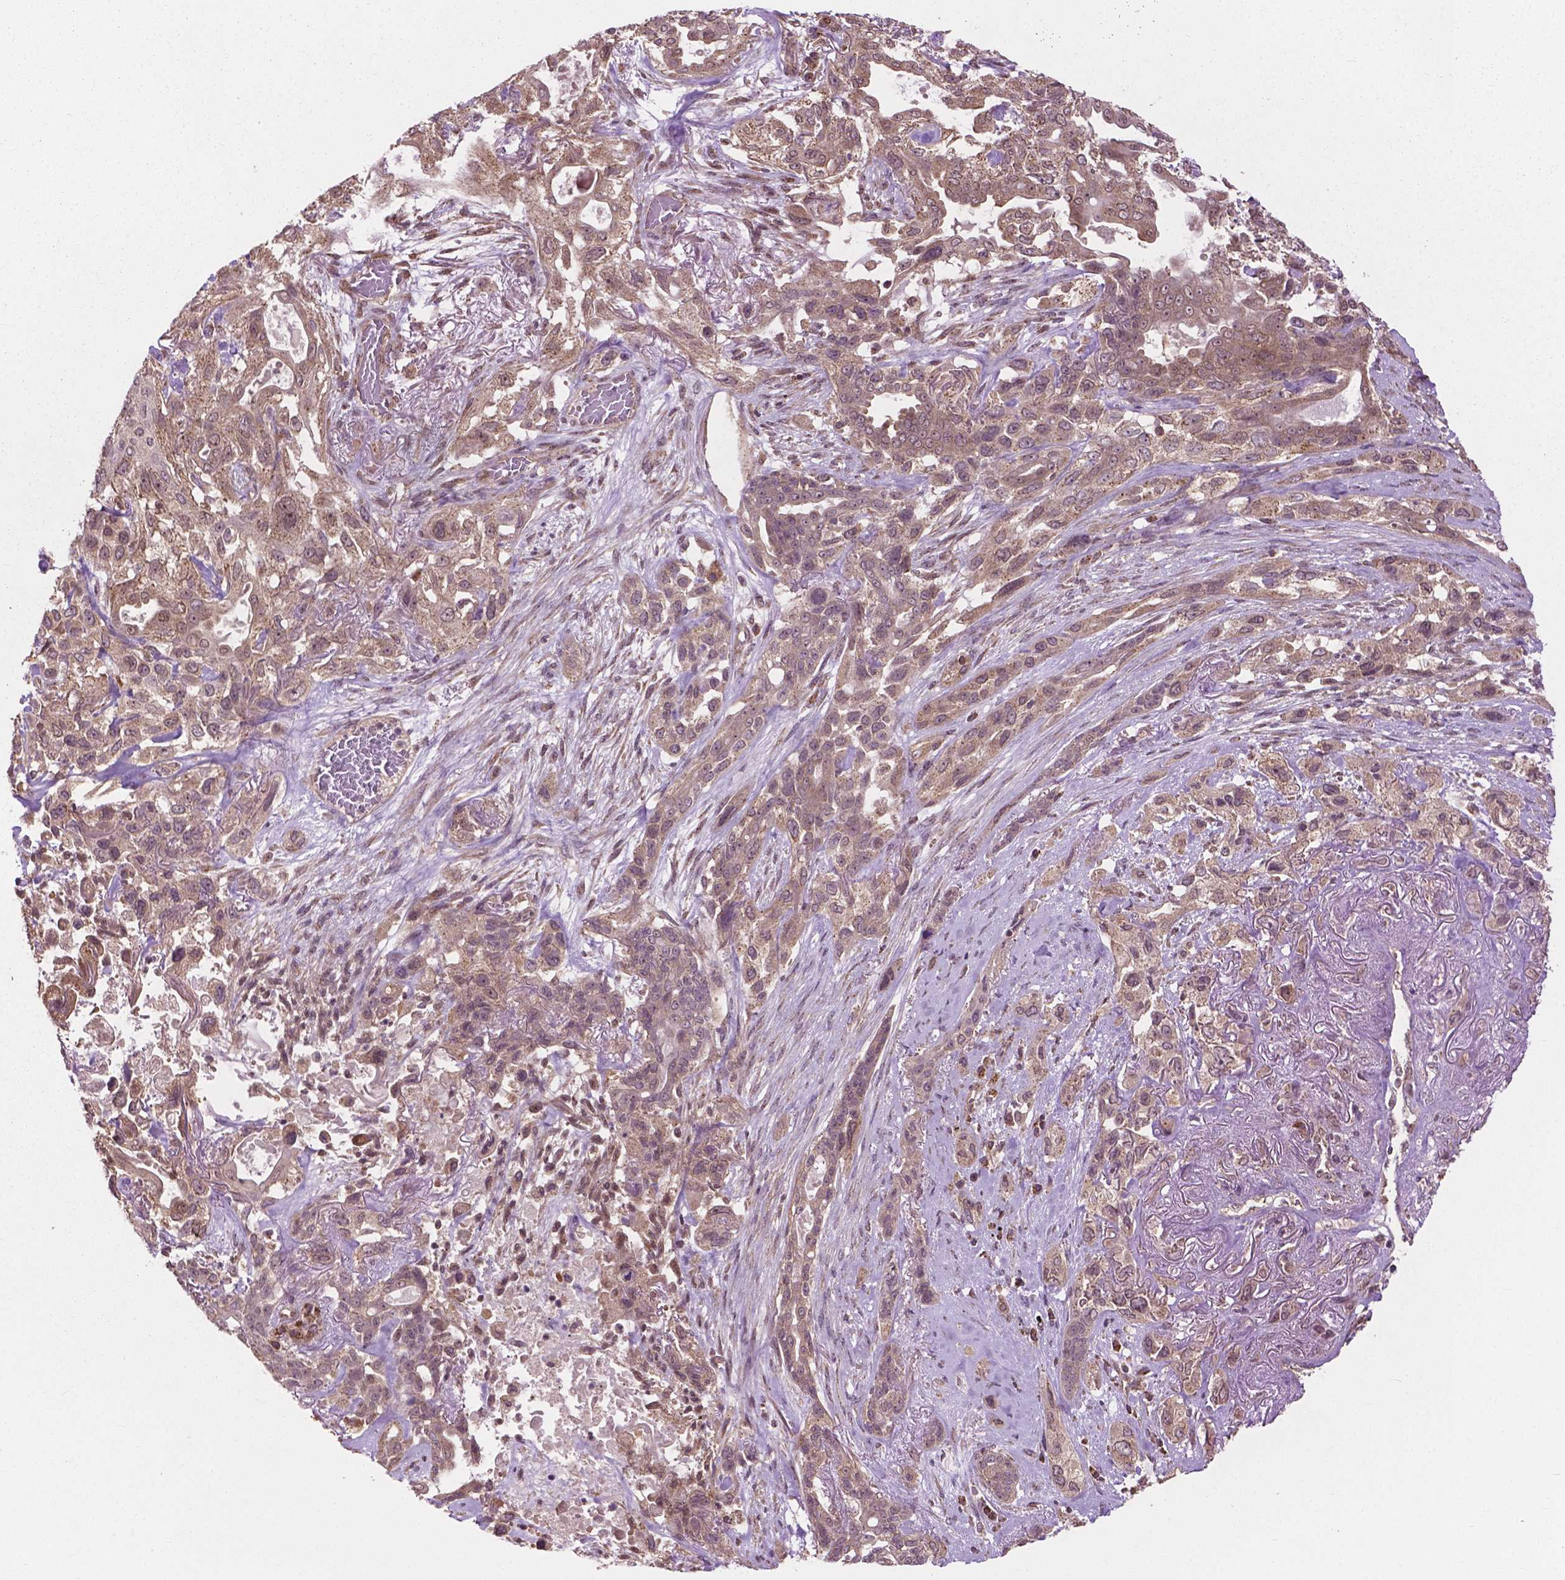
{"staining": {"intensity": "weak", "quantity": ">75%", "location": "cytoplasmic/membranous"}, "tissue": "lung cancer", "cell_type": "Tumor cells", "image_type": "cancer", "snomed": [{"axis": "morphology", "description": "Squamous cell carcinoma, NOS"}, {"axis": "topography", "description": "Lung"}], "caption": "A low amount of weak cytoplasmic/membranous staining is identified in about >75% of tumor cells in lung cancer tissue.", "gene": "PPP1CB", "patient": {"sex": "female", "age": 70}}